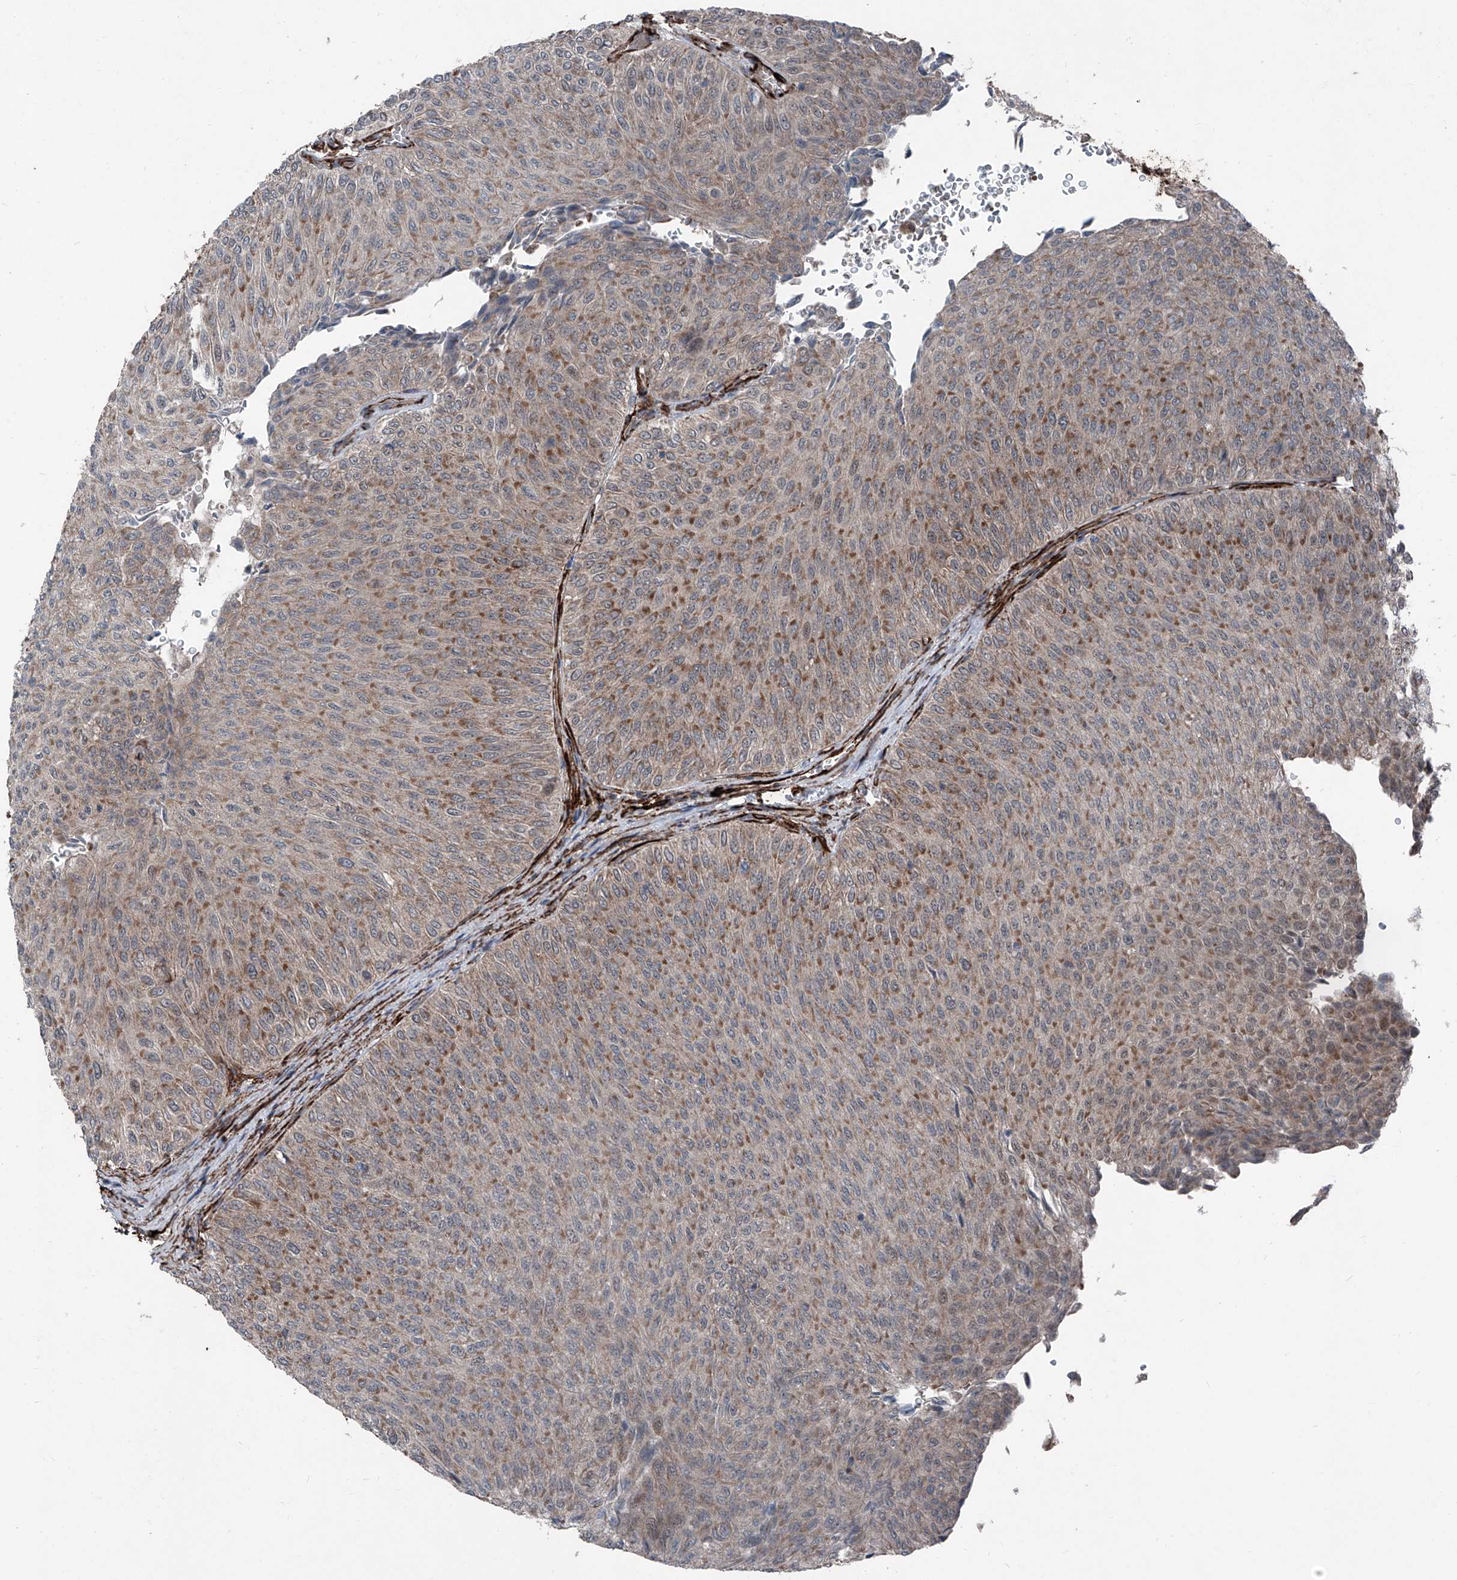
{"staining": {"intensity": "moderate", "quantity": "25%-75%", "location": "cytoplasmic/membranous"}, "tissue": "urothelial cancer", "cell_type": "Tumor cells", "image_type": "cancer", "snomed": [{"axis": "morphology", "description": "Urothelial carcinoma, Low grade"}, {"axis": "topography", "description": "Urinary bladder"}], "caption": "Urothelial carcinoma (low-grade) tissue reveals moderate cytoplasmic/membranous expression in approximately 25%-75% of tumor cells, visualized by immunohistochemistry. (IHC, brightfield microscopy, high magnification).", "gene": "COA7", "patient": {"sex": "male", "age": 78}}